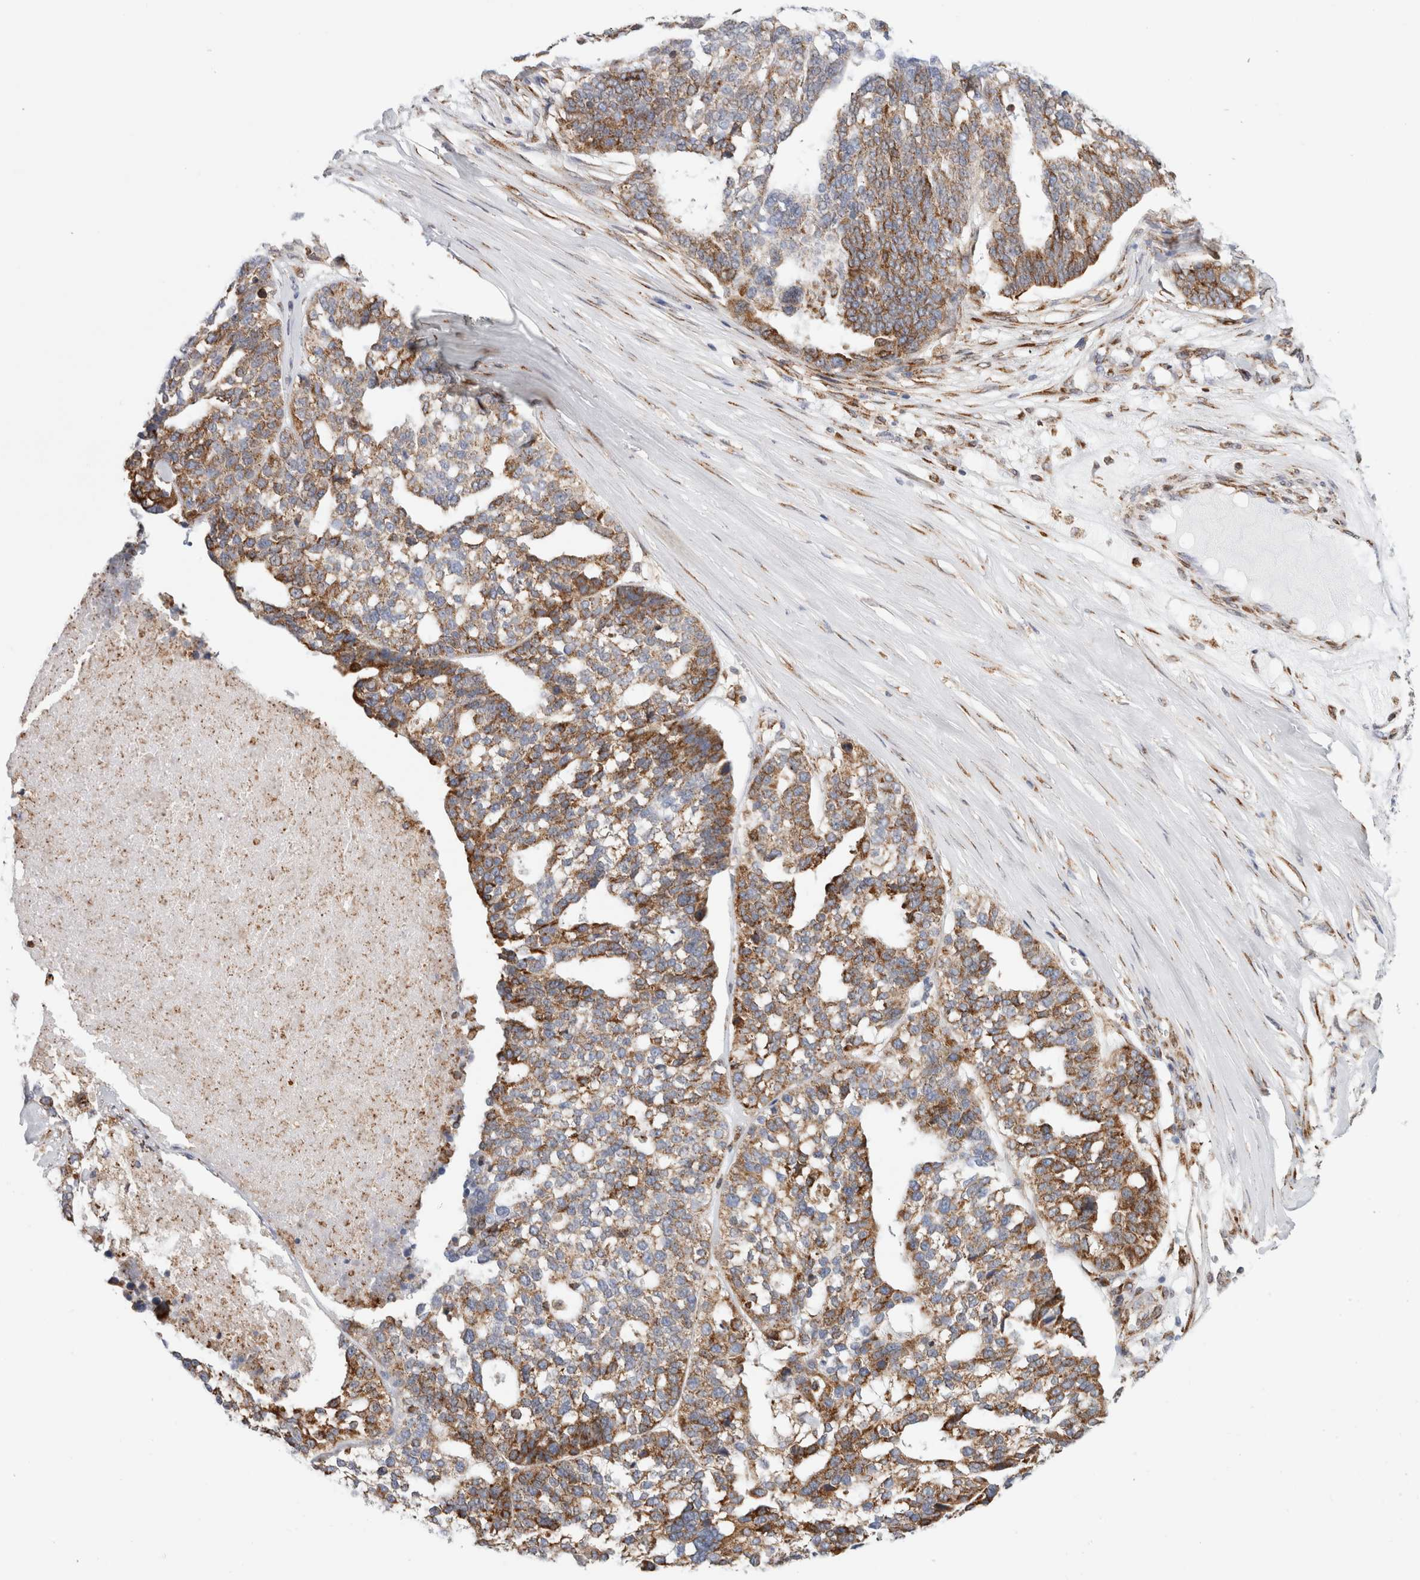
{"staining": {"intensity": "moderate", "quantity": ">75%", "location": "cytoplasmic/membranous"}, "tissue": "ovarian cancer", "cell_type": "Tumor cells", "image_type": "cancer", "snomed": [{"axis": "morphology", "description": "Cystadenocarcinoma, serous, NOS"}, {"axis": "topography", "description": "Ovary"}], "caption": "Brown immunohistochemical staining in ovarian serous cystadenocarcinoma demonstrates moderate cytoplasmic/membranous positivity in approximately >75% of tumor cells.", "gene": "MCFD2", "patient": {"sex": "female", "age": 59}}